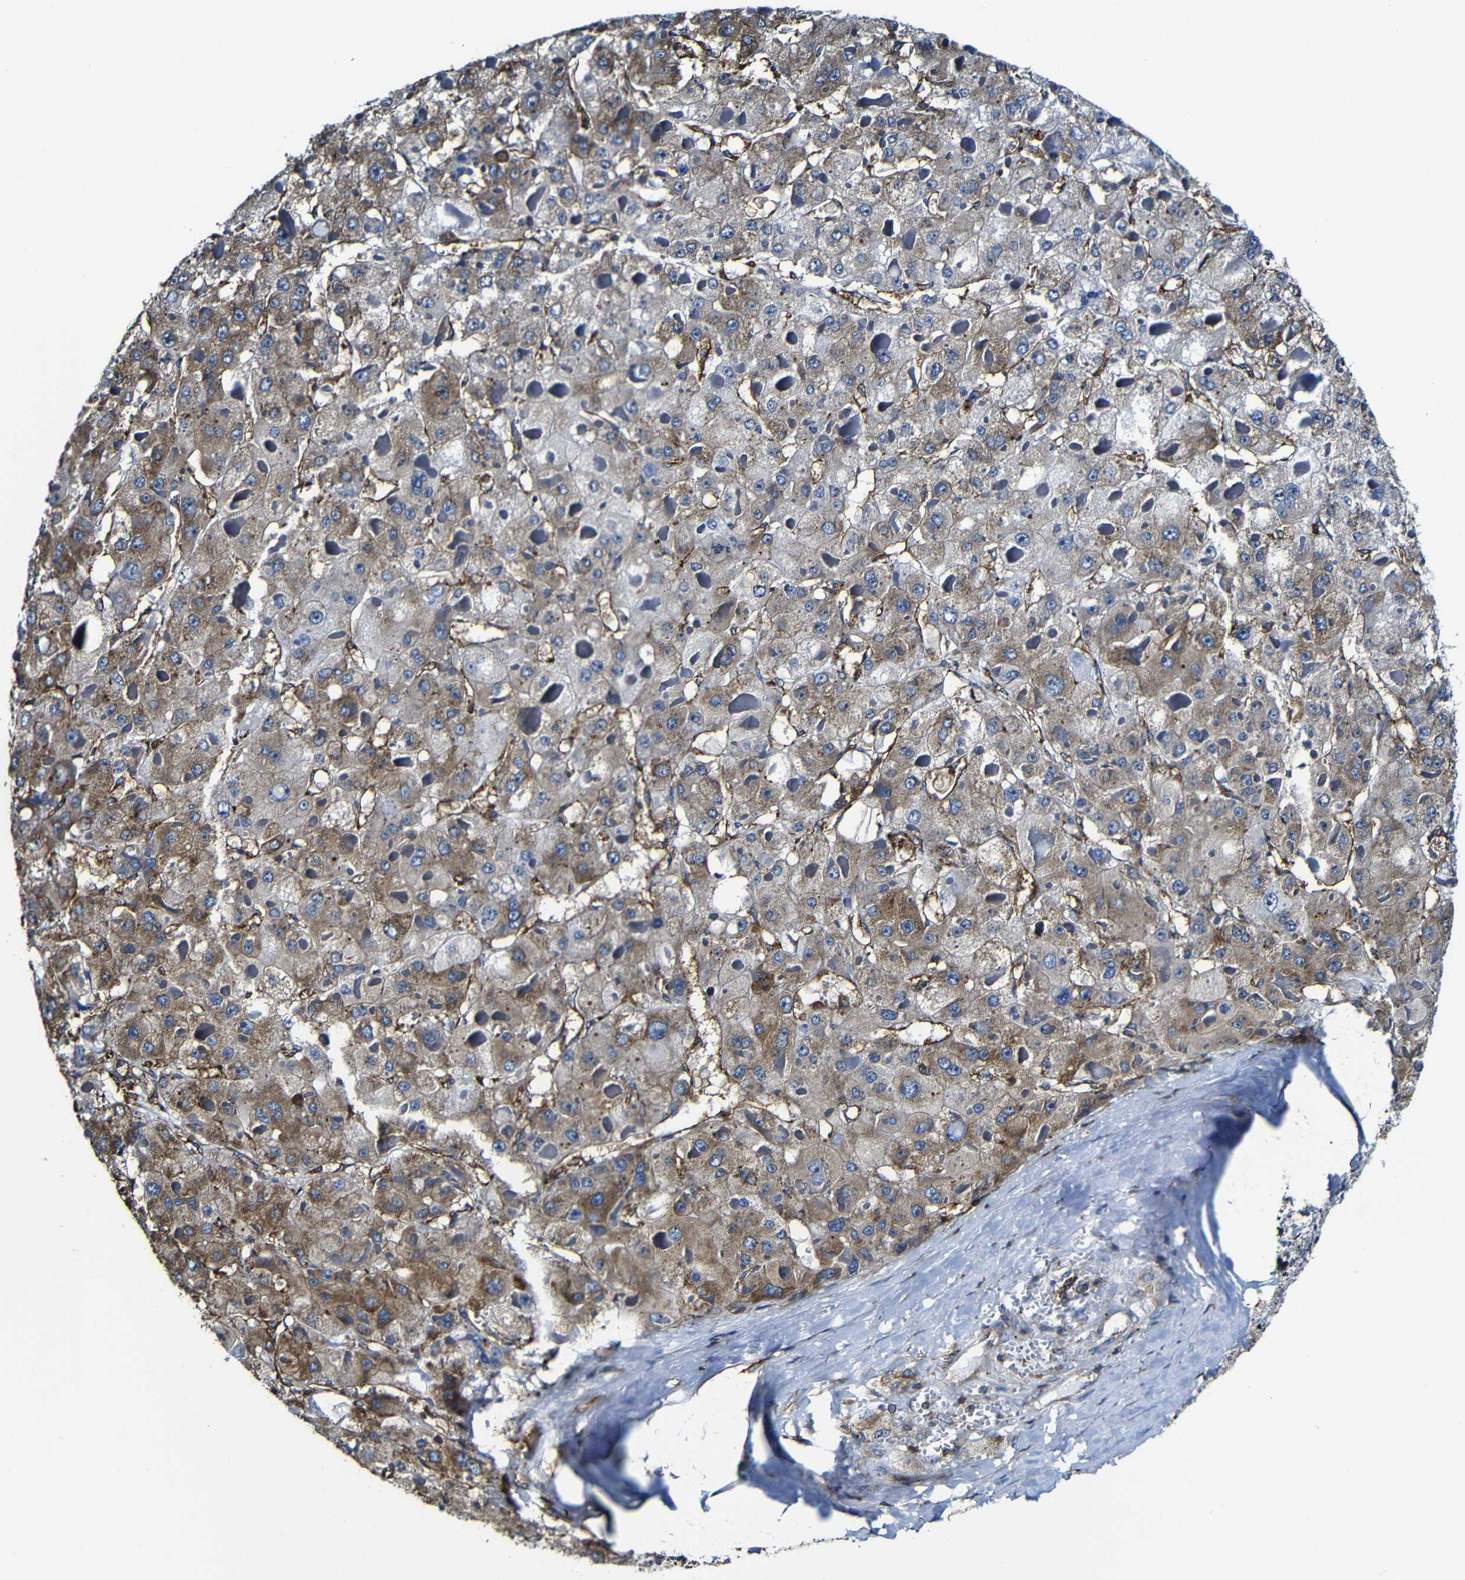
{"staining": {"intensity": "moderate", "quantity": ">75%", "location": "cytoplasmic/membranous"}, "tissue": "liver cancer", "cell_type": "Tumor cells", "image_type": "cancer", "snomed": [{"axis": "morphology", "description": "Carcinoma, Hepatocellular, NOS"}, {"axis": "topography", "description": "Liver"}], "caption": "The image displays a brown stain indicating the presence of a protein in the cytoplasmic/membranous of tumor cells in liver cancer. (IHC, brightfield microscopy, high magnification).", "gene": "MSN", "patient": {"sex": "female", "age": 73}}